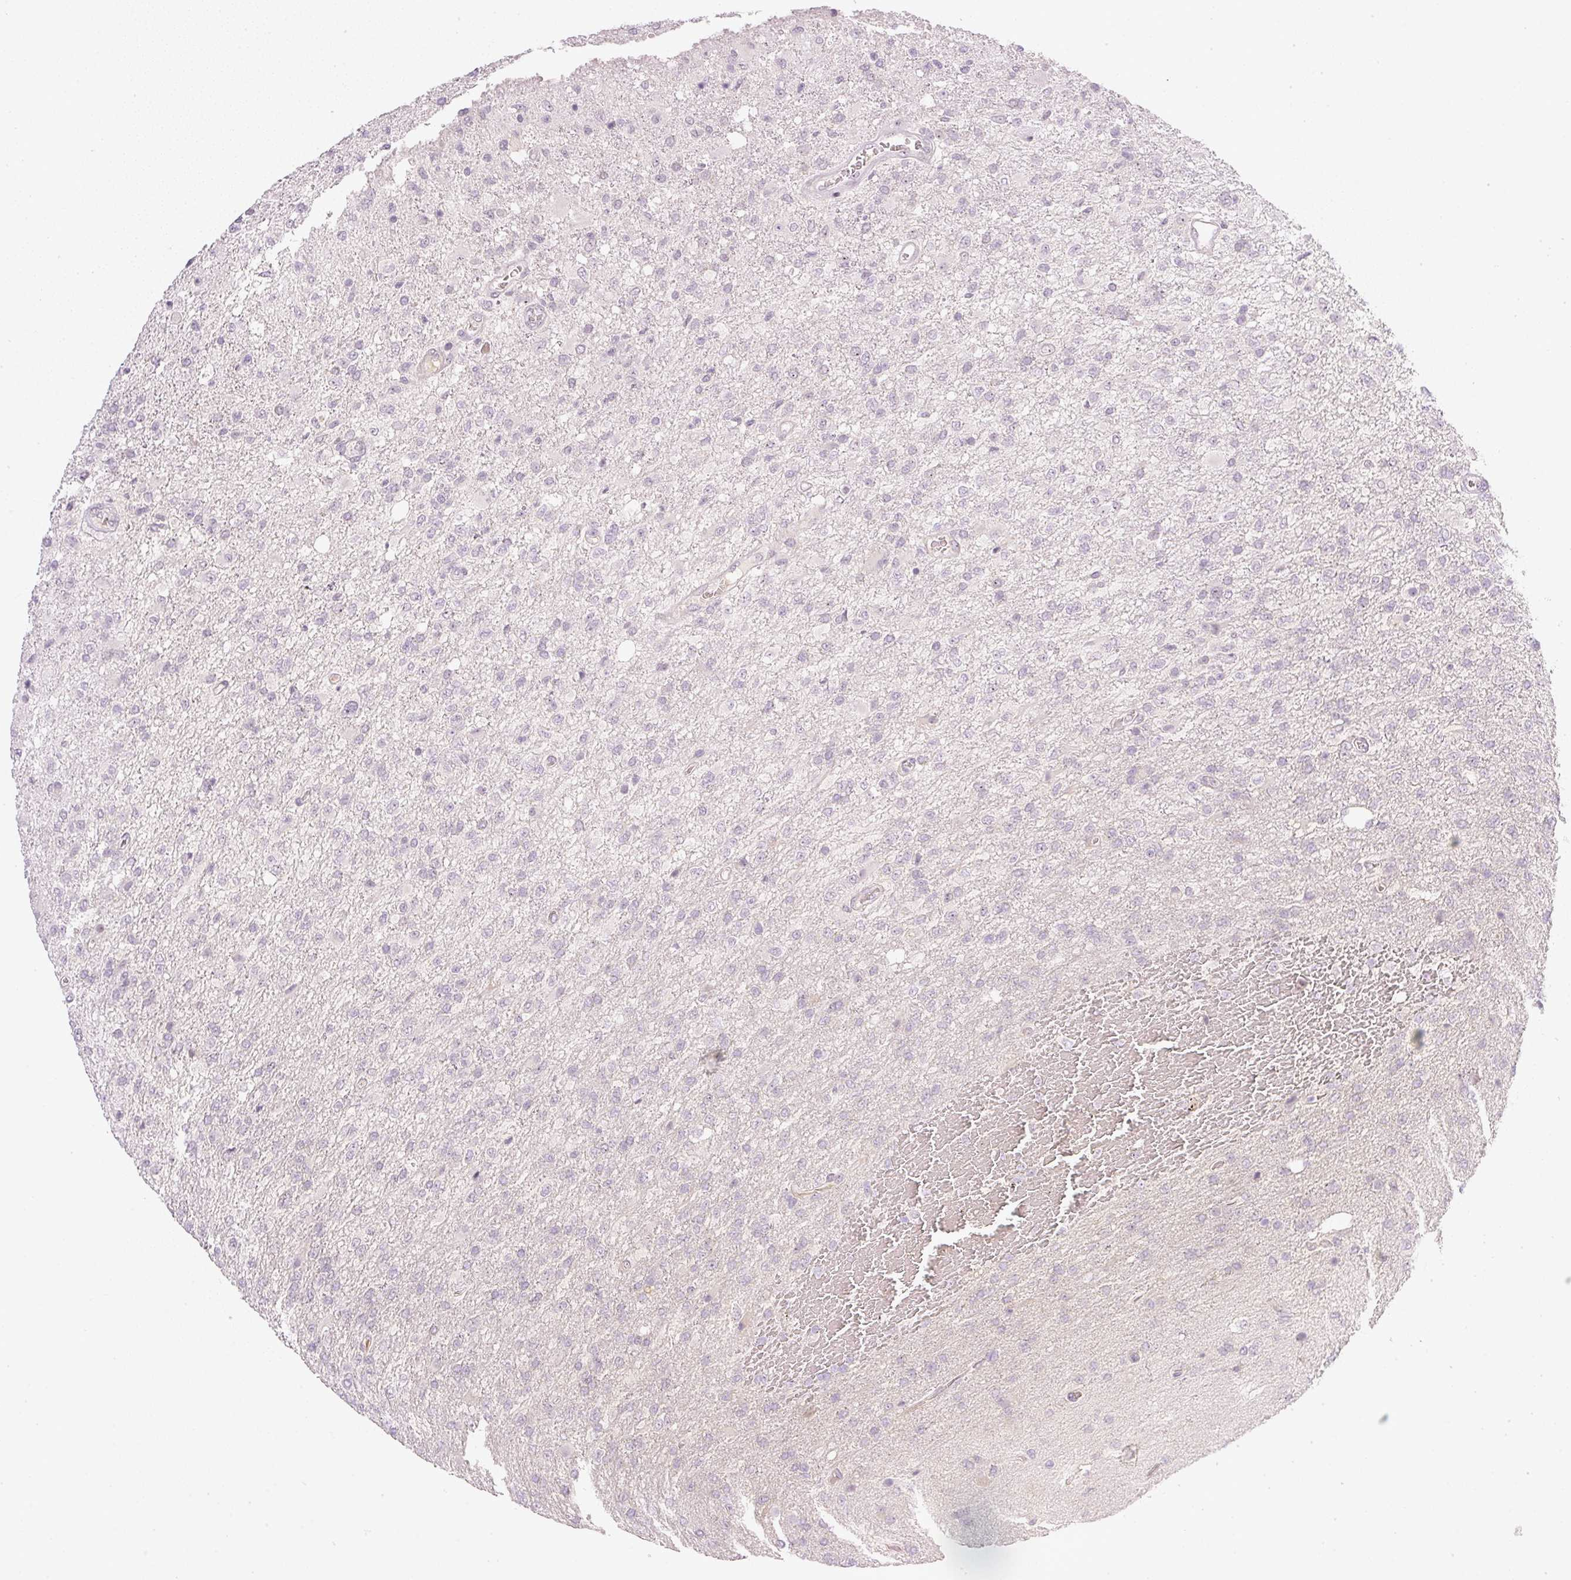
{"staining": {"intensity": "negative", "quantity": "none", "location": "none"}, "tissue": "glioma", "cell_type": "Tumor cells", "image_type": "cancer", "snomed": [{"axis": "morphology", "description": "Glioma, malignant, High grade"}, {"axis": "topography", "description": "Brain"}], "caption": "High-grade glioma (malignant) stained for a protein using IHC displays no positivity tumor cells.", "gene": "AAR2", "patient": {"sex": "female", "age": 74}}